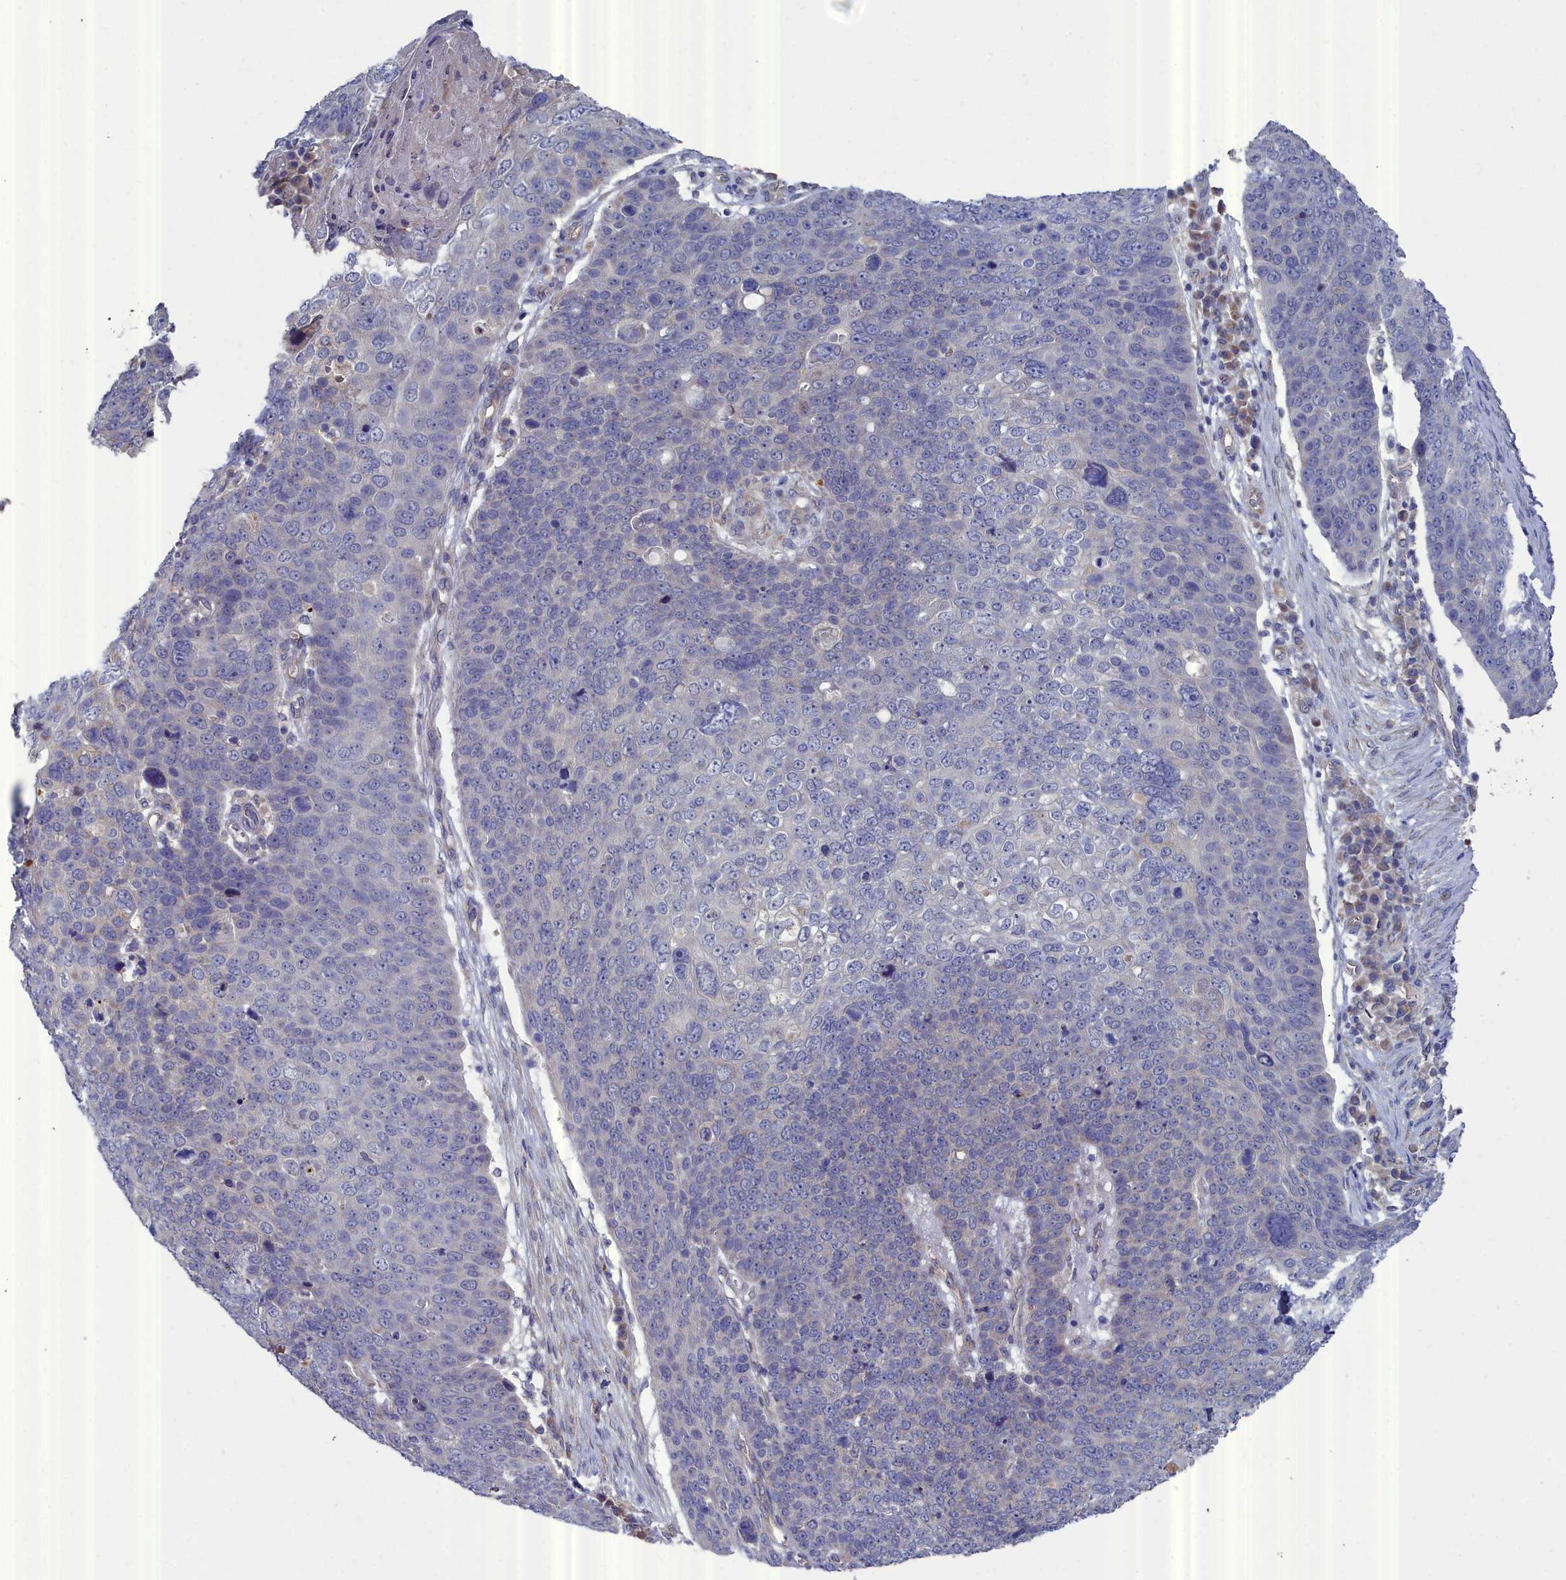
{"staining": {"intensity": "negative", "quantity": "none", "location": "none"}, "tissue": "skin cancer", "cell_type": "Tumor cells", "image_type": "cancer", "snomed": [{"axis": "morphology", "description": "Squamous cell carcinoma, NOS"}, {"axis": "topography", "description": "Skin"}], "caption": "DAB immunohistochemical staining of human skin squamous cell carcinoma demonstrates no significant positivity in tumor cells.", "gene": "RDX", "patient": {"sex": "male", "age": 71}}